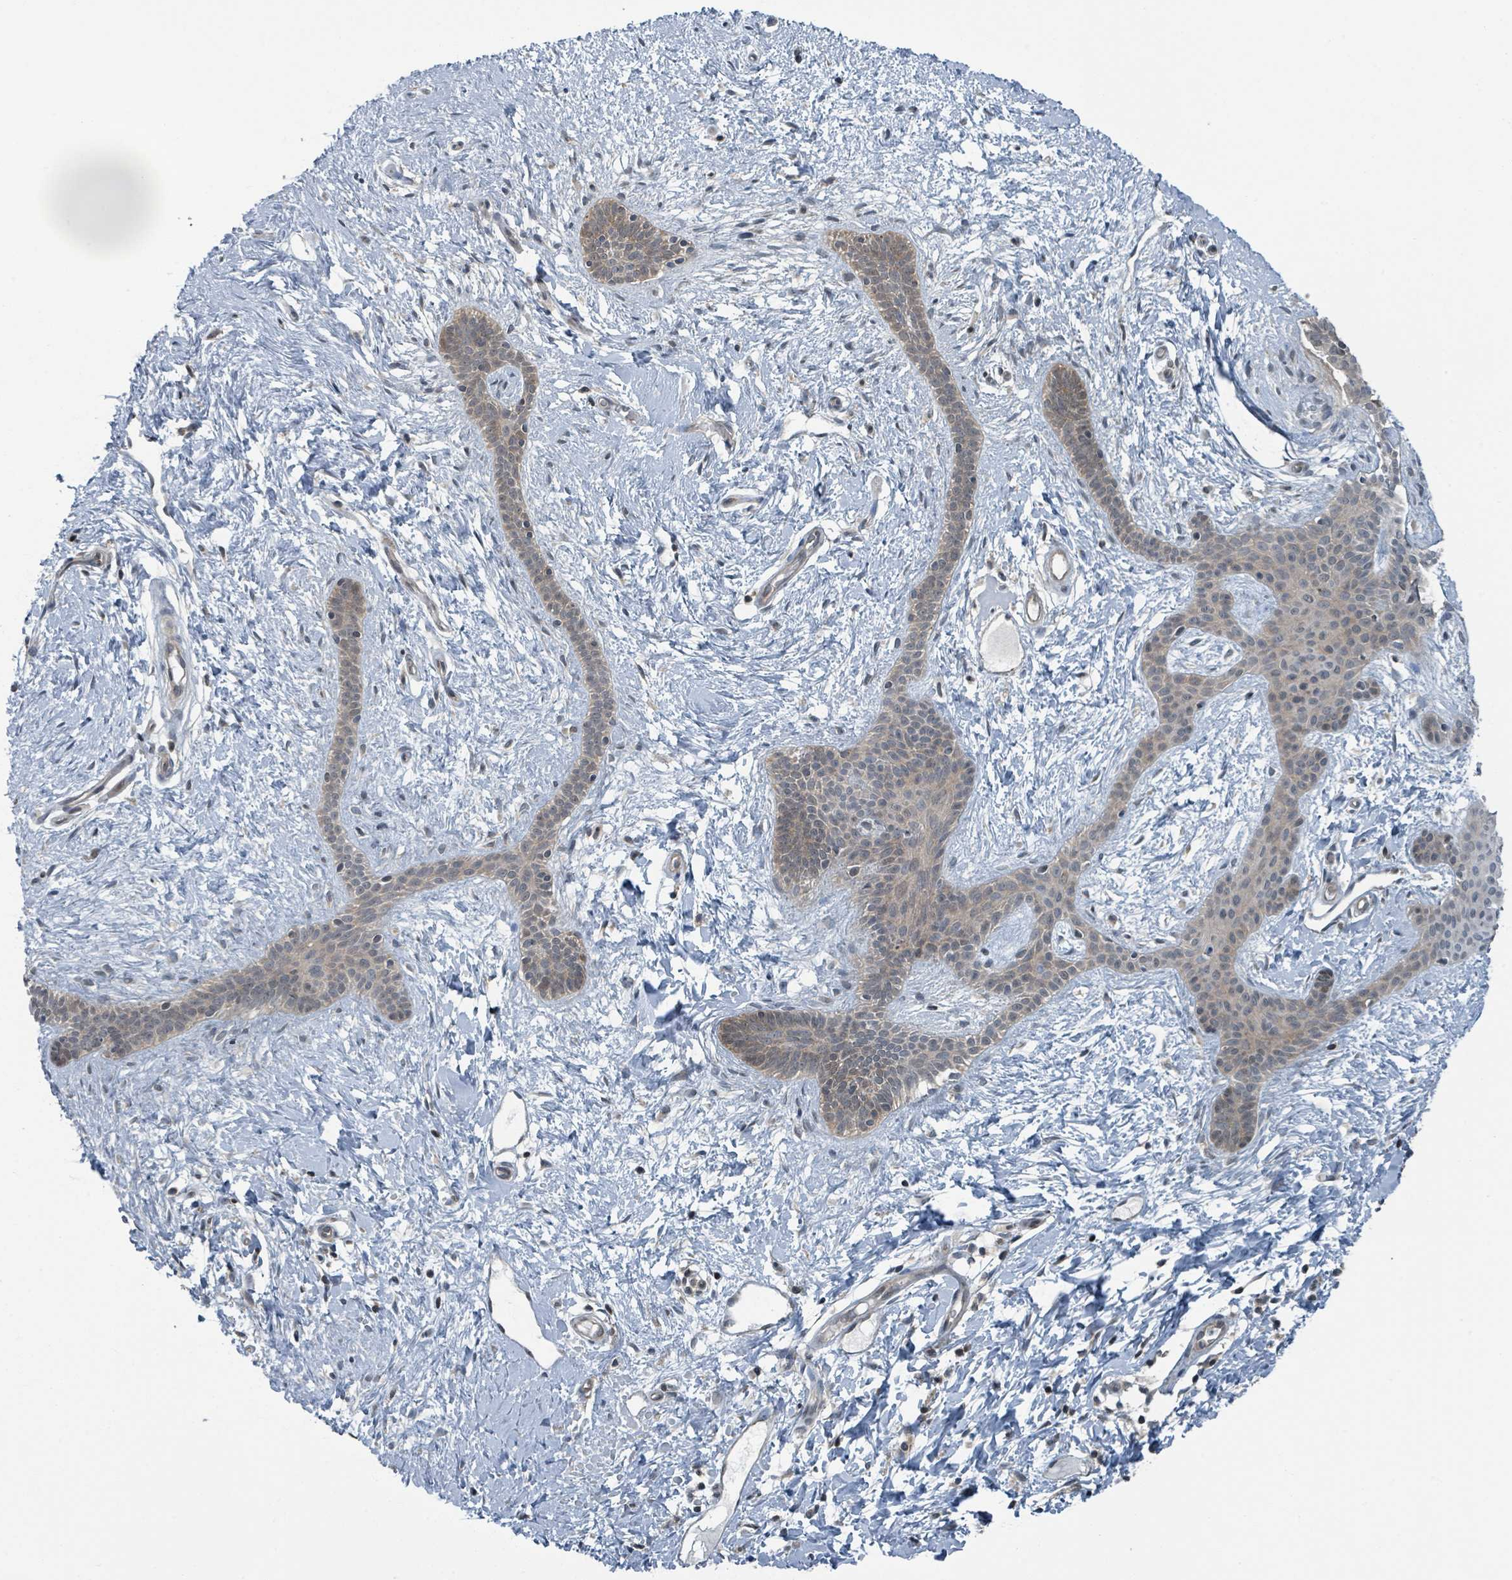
{"staining": {"intensity": "weak", "quantity": "25%-75%", "location": "cytoplasmic/membranous,nuclear"}, "tissue": "skin cancer", "cell_type": "Tumor cells", "image_type": "cancer", "snomed": [{"axis": "morphology", "description": "Basal cell carcinoma"}, {"axis": "topography", "description": "Skin"}], "caption": "Protein staining of basal cell carcinoma (skin) tissue demonstrates weak cytoplasmic/membranous and nuclear staining in about 25%-75% of tumor cells. The staining is performed using DAB (3,3'-diaminobenzidine) brown chromogen to label protein expression. The nuclei are counter-stained blue using hematoxylin.", "gene": "GOLGA7", "patient": {"sex": "male", "age": 78}}